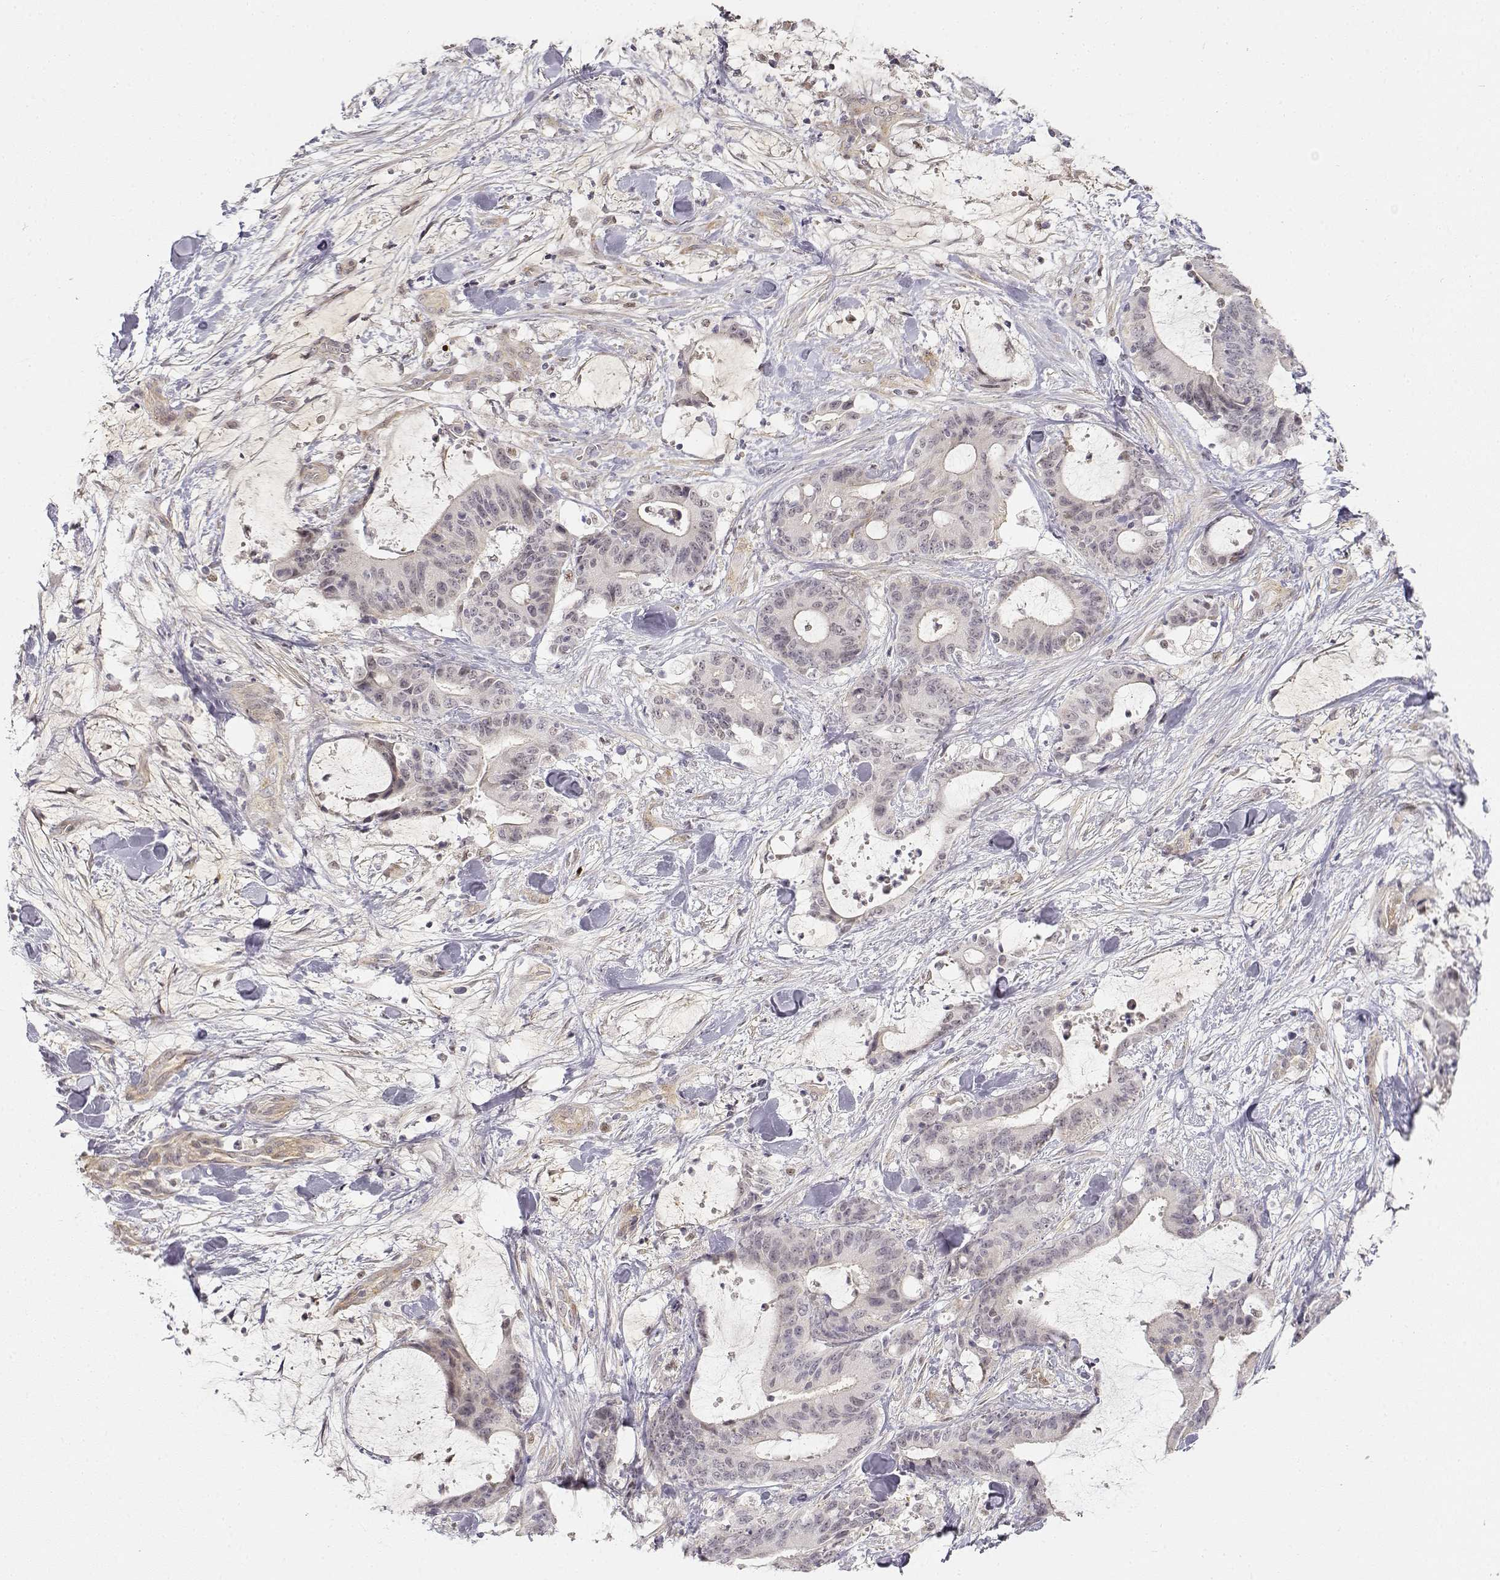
{"staining": {"intensity": "negative", "quantity": "none", "location": "none"}, "tissue": "liver cancer", "cell_type": "Tumor cells", "image_type": "cancer", "snomed": [{"axis": "morphology", "description": "Cholangiocarcinoma"}, {"axis": "topography", "description": "Liver"}], "caption": "DAB immunohistochemical staining of human liver cancer displays no significant expression in tumor cells.", "gene": "EAF2", "patient": {"sex": "female", "age": 73}}